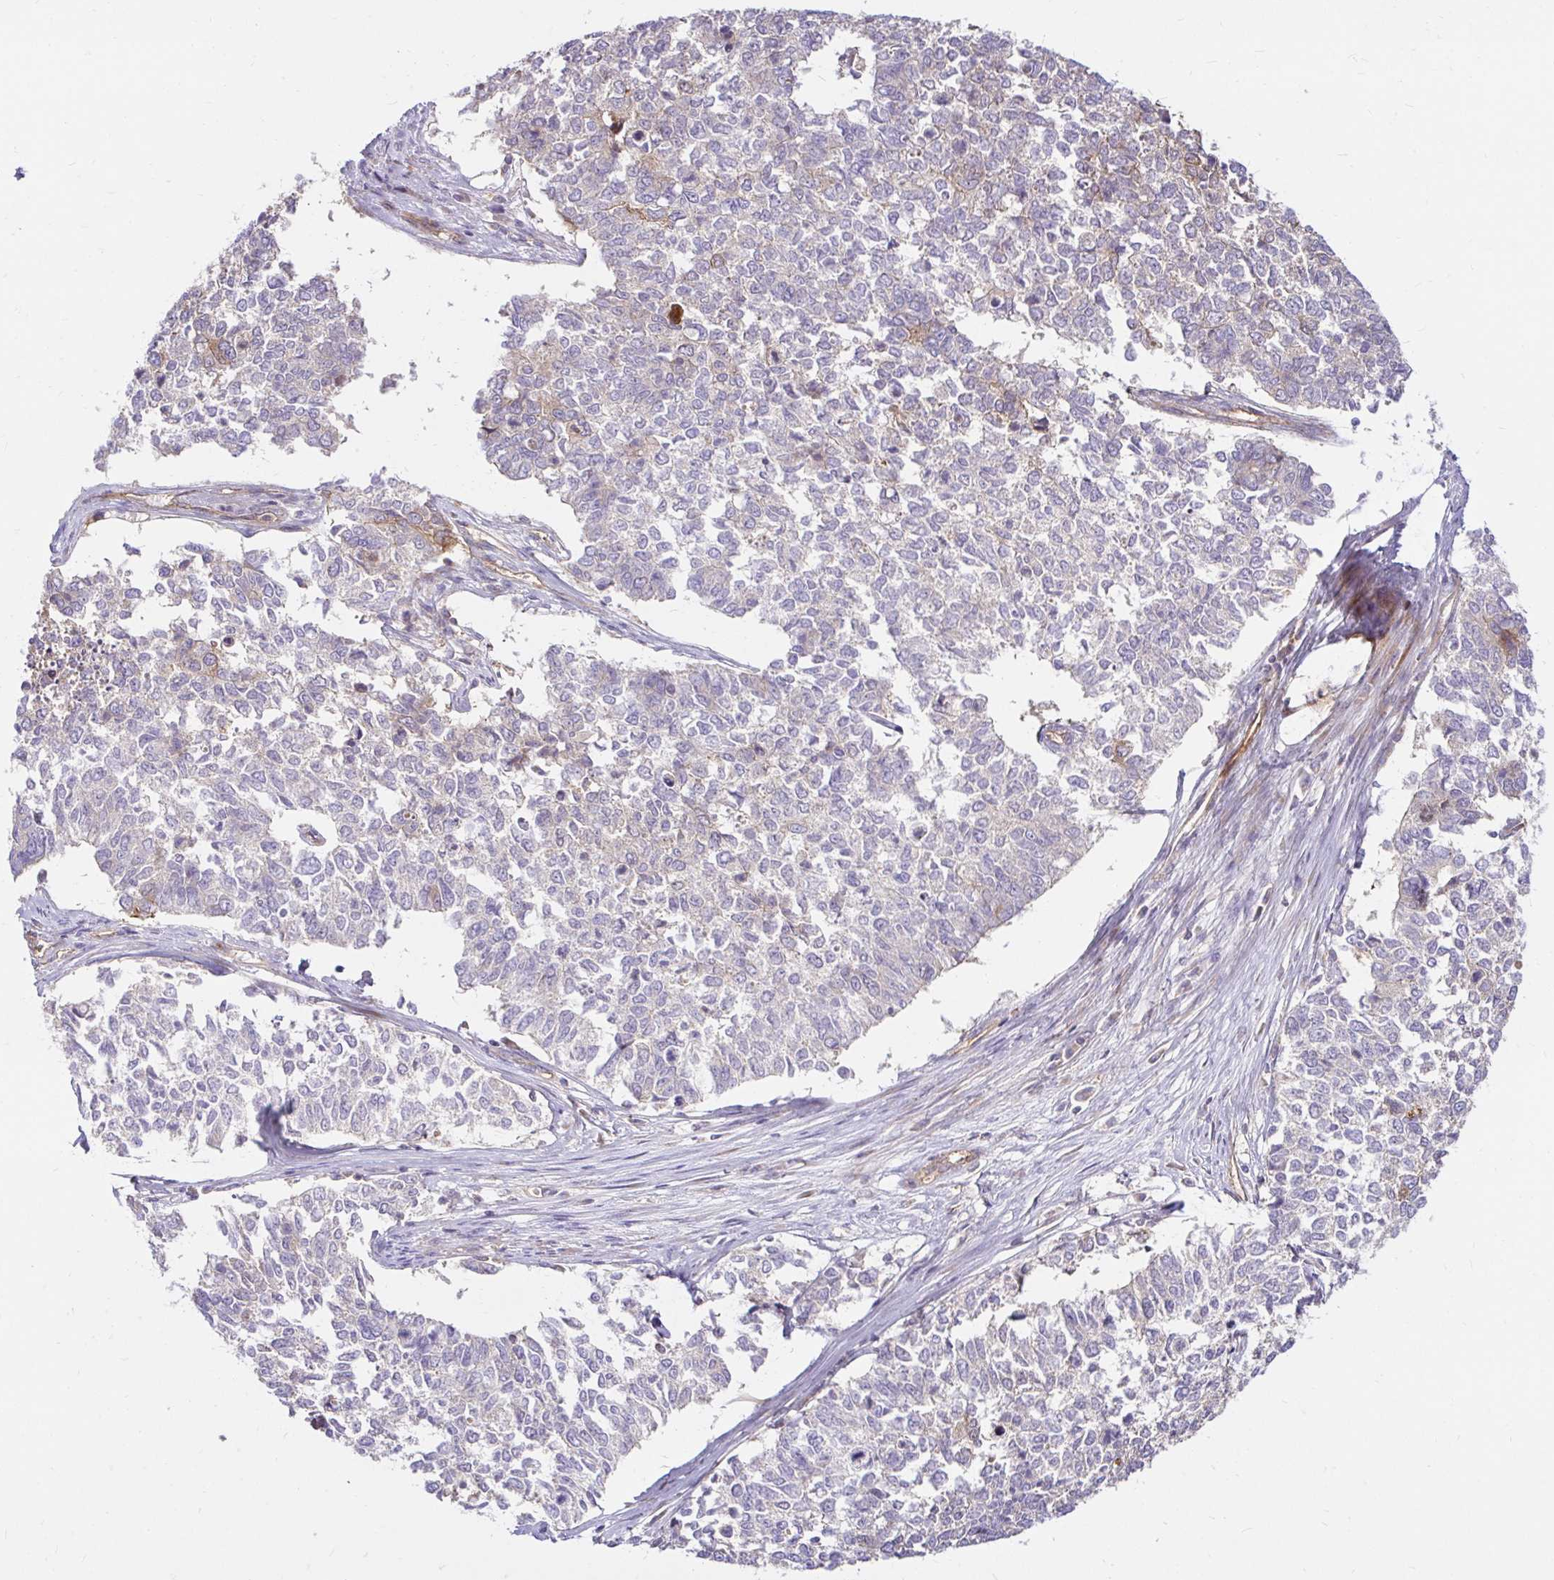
{"staining": {"intensity": "negative", "quantity": "none", "location": "none"}, "tissue": "cervical cancer", "cell_type": "Tumor cells", "image_type": "cancer", "snomed": [{"axis": "morphology", "description": "Adenocarcinoma, NOS"}, {"axis": "topography", "description": "Cervix"}], "caption": "IHC of adenocarcinoma (cervical) demonstrates no expression in tumor cells.", "gene": "ITGA2", "patient": {"sex": "female", "age": 63}}